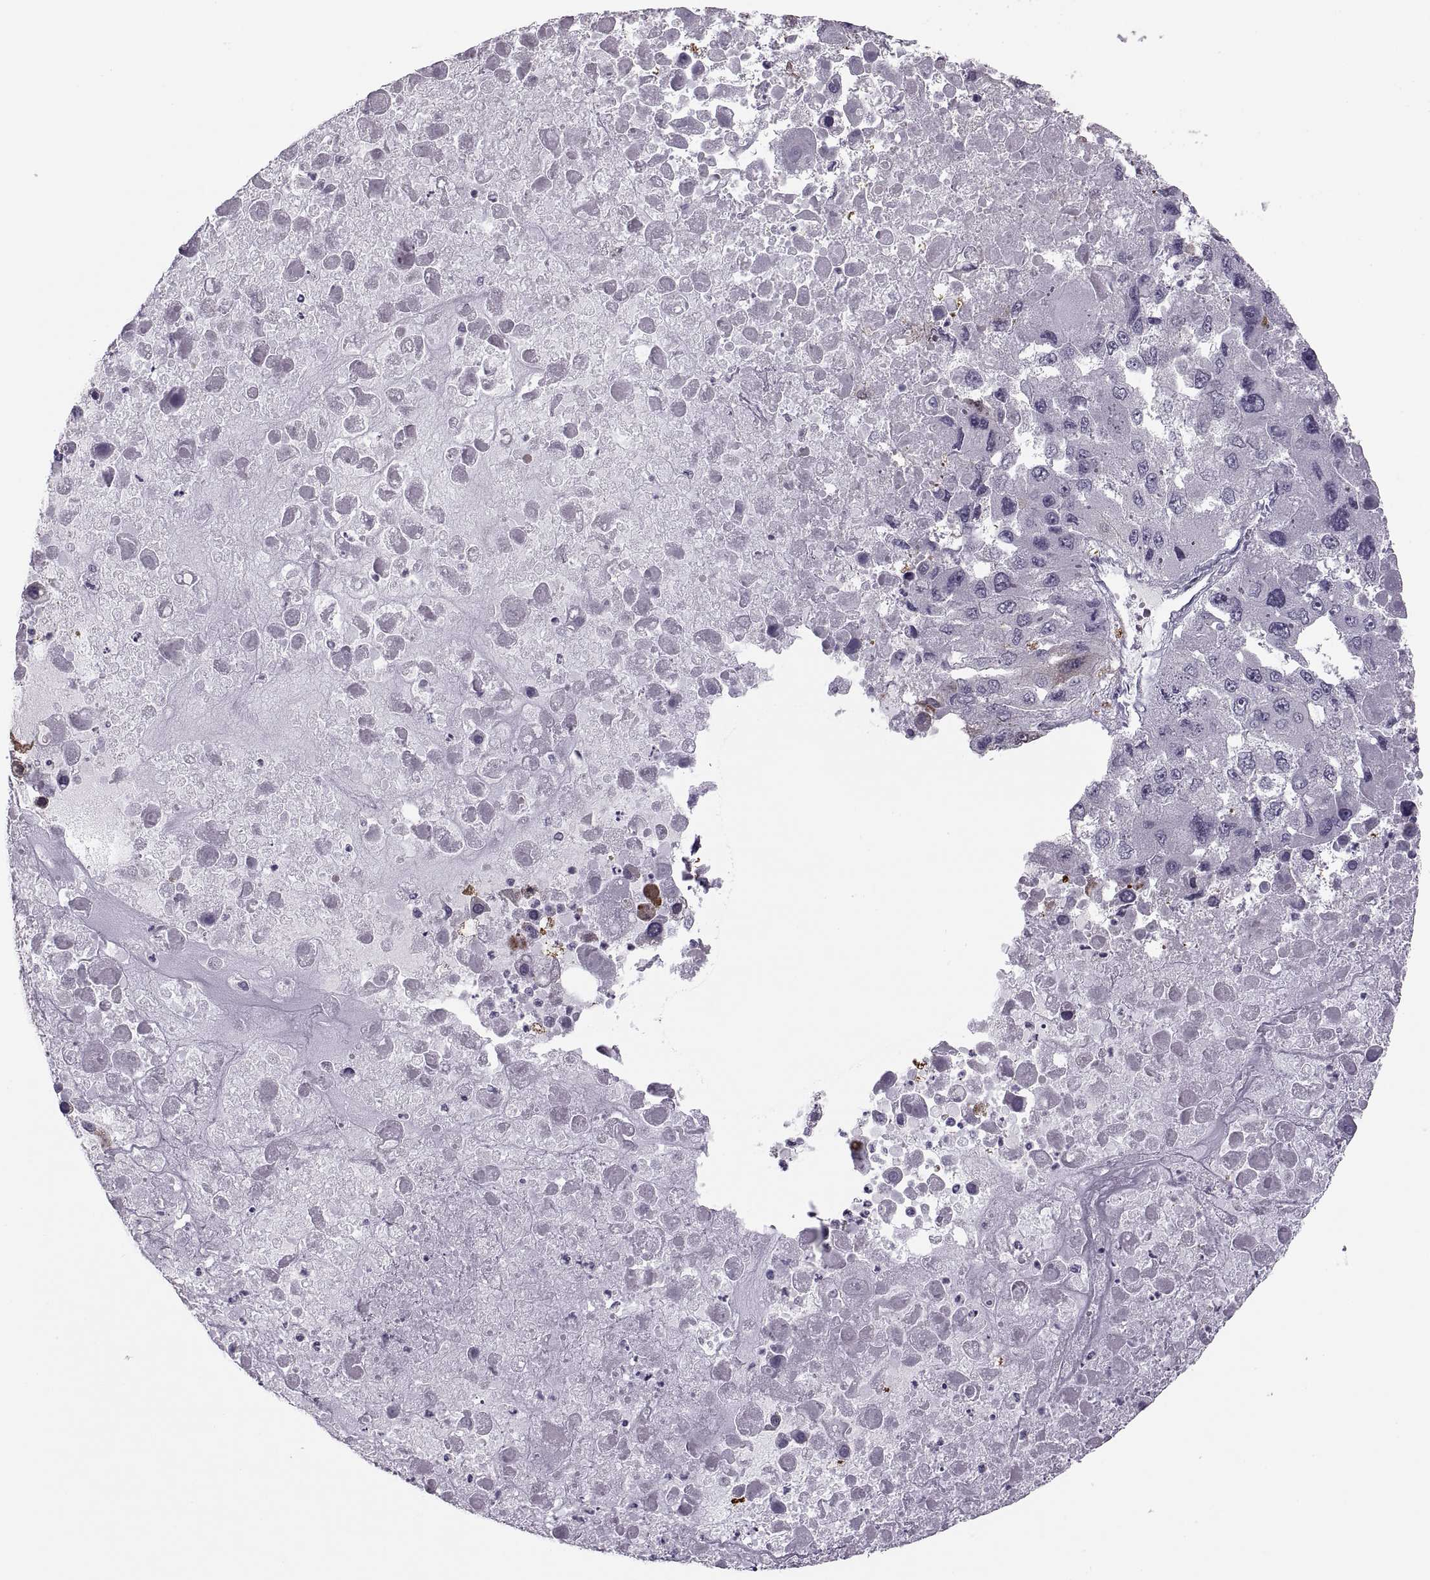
{"staining": {"intensity": "negative", "quantity": "none", "location": "none"}, "tissue": "liver cancer", "cell_type": "Tumor cells", "image_type": "cancer", "snomed": [{"axis": "morphology", "description": "Carcinoma, Hepatocellular, NOS"}, {"axis": "topography", "description": "Liver"}], "caption": "Tumor cells show no significant protein expression in liver cancer (hepatocellular carcinoma).", "gene": "PAGE5", "patient": {"sex": "female", "age": 41}}